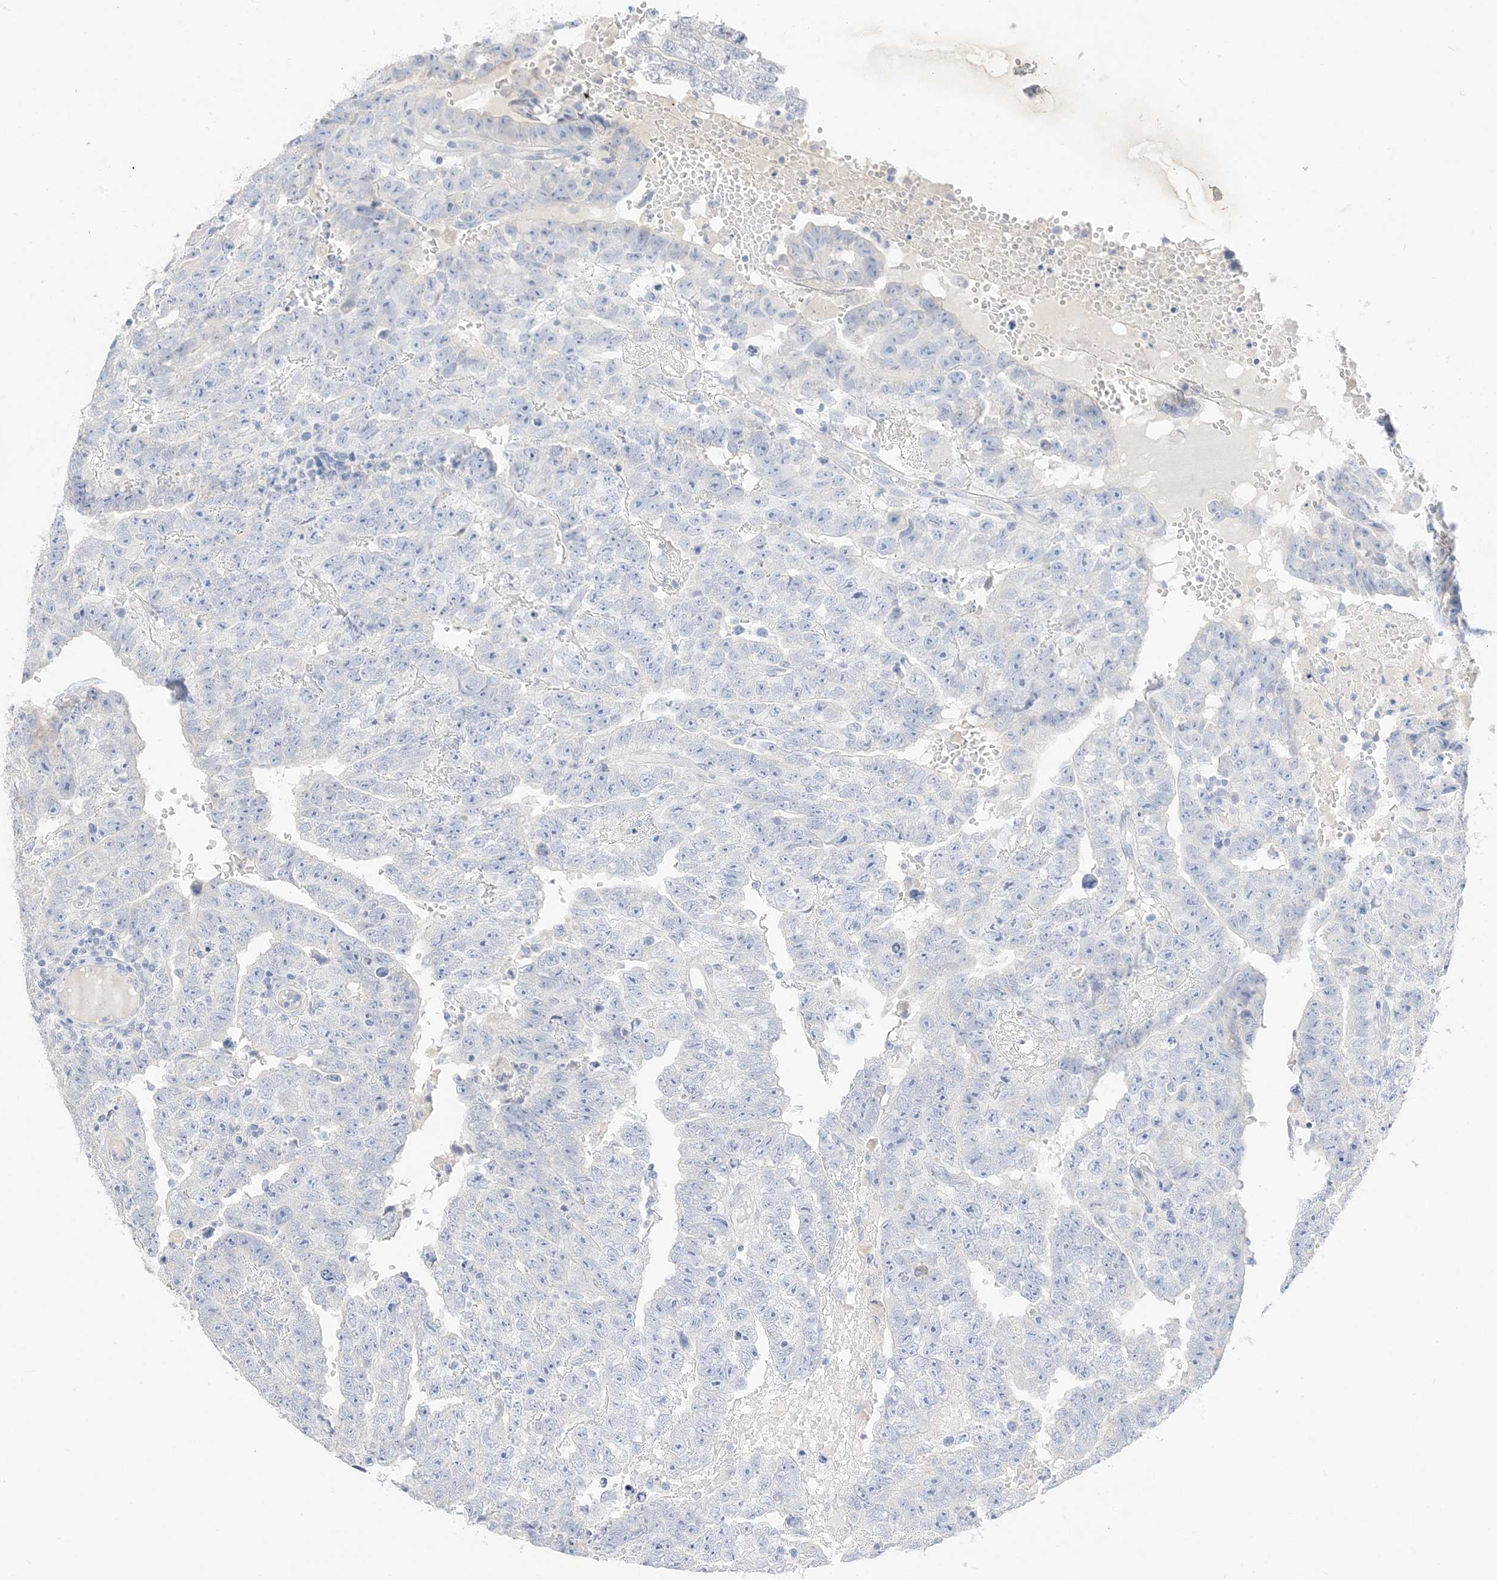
{"staining": {"intensity": "negative", "quantity": "none", "location": "none"}, "tissue": "testis cancer", "cell_type": "Tumor cells", "image_type": "cancer", "snomed": [{"axis": "morphology", "description": "Carcinoma, Embryonal, NOS"}, {"axis": "topography", "description": "Testis"}], "caption": "Protein analysis of testis cancer (embryonal carcinoma) reveals no significant expression in tumor cells.", "gene": "MUC17", "patient": {"sex": "male", "age": 25}}